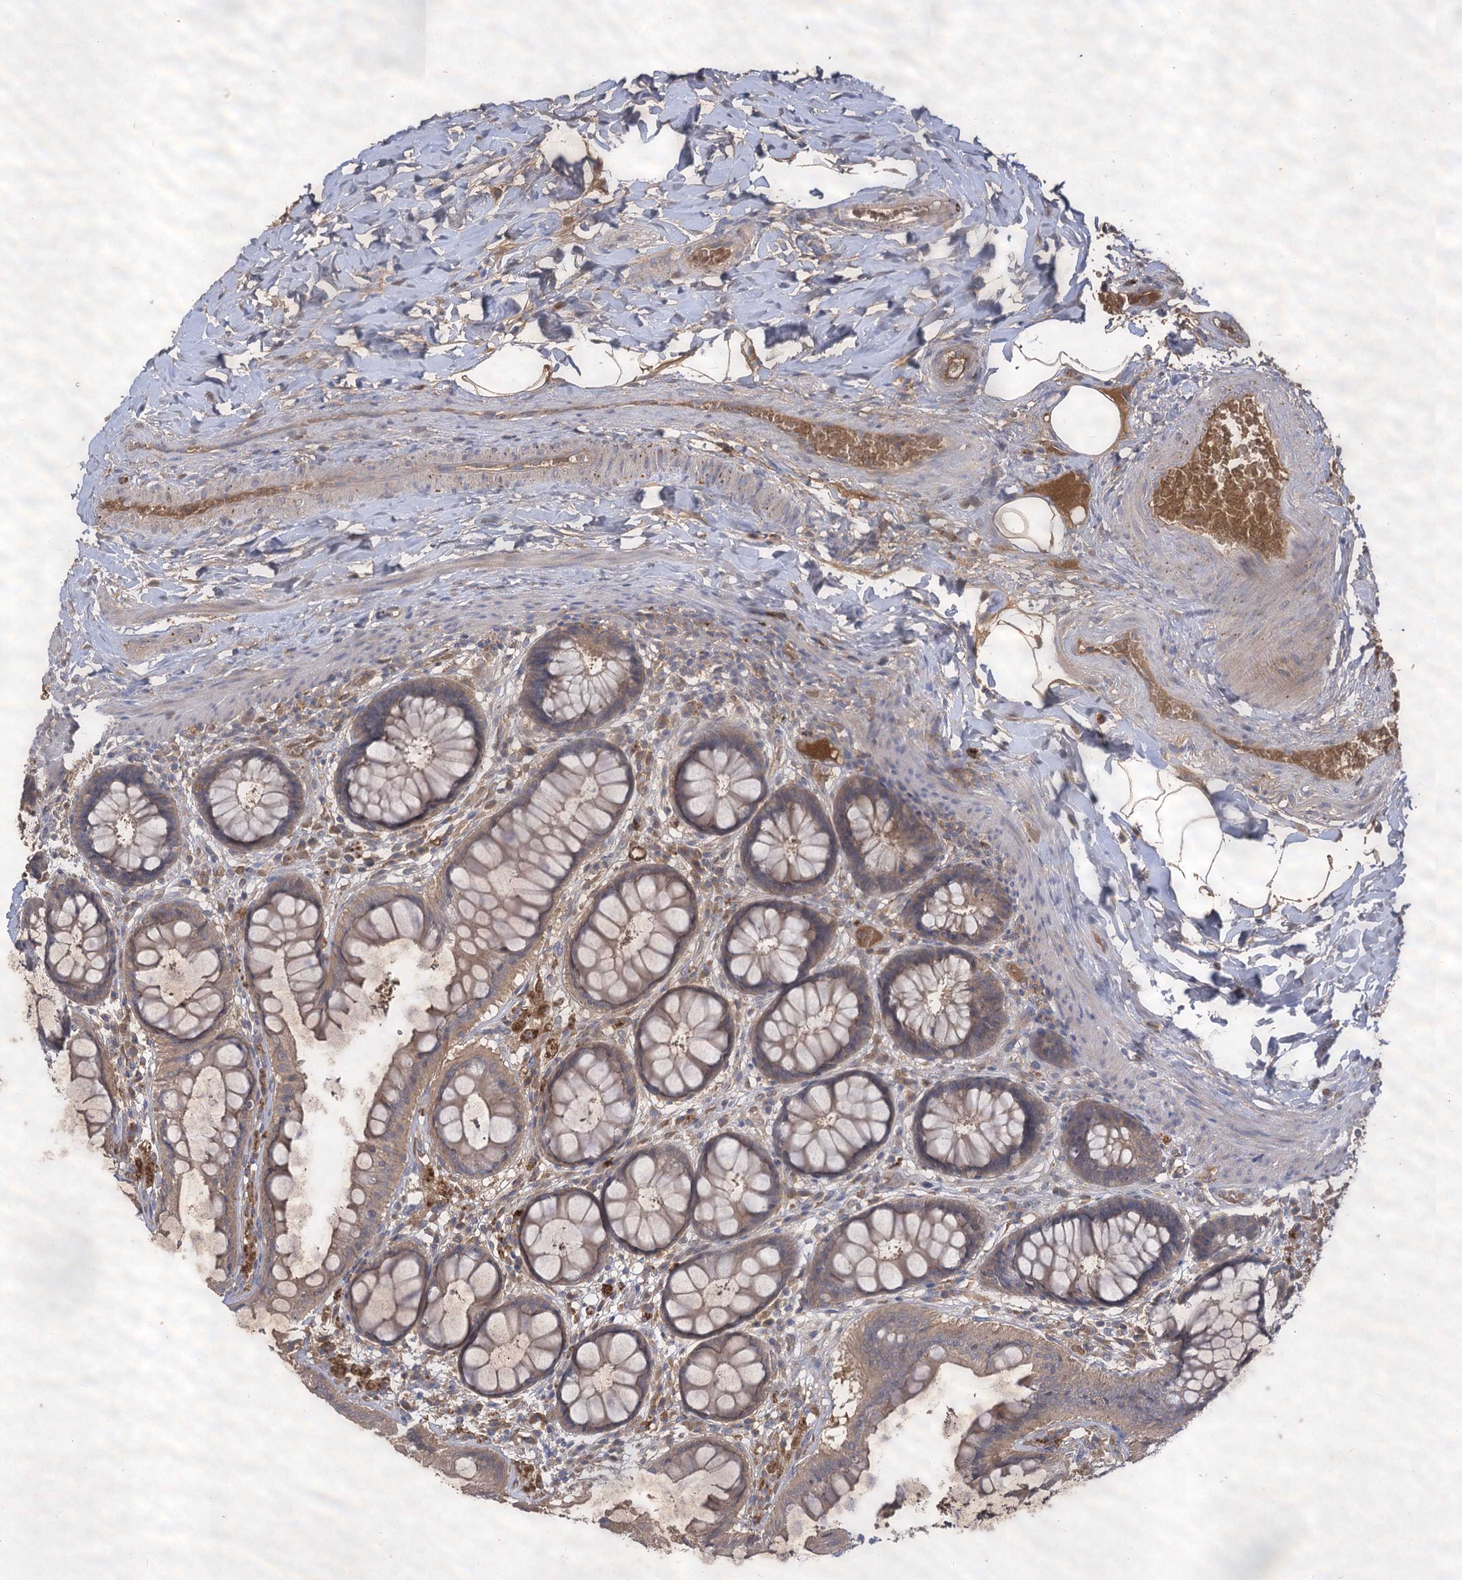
{"staining": {"intensity": "weak", "quantity": ">75%", "location": "cytoplasmic/membranous"}, "tissue": "rectum", "cell_type": "Glandular cells", "image_type": "normal", "snomed": [{"axis": "morphology", "description": "Normal tissue, NOS"}, {"axis": "topography", "description": "Rectum"}], "caption": "Unremarkable rectum was stained to show a protein in brown. There is low levels of weak cytoplasmic/membranous expression in approximately >75% of glandular cells. Nuclei are stained in blue.", "gene": "USP50", "patient": {"sex": "female", "age": 46}}